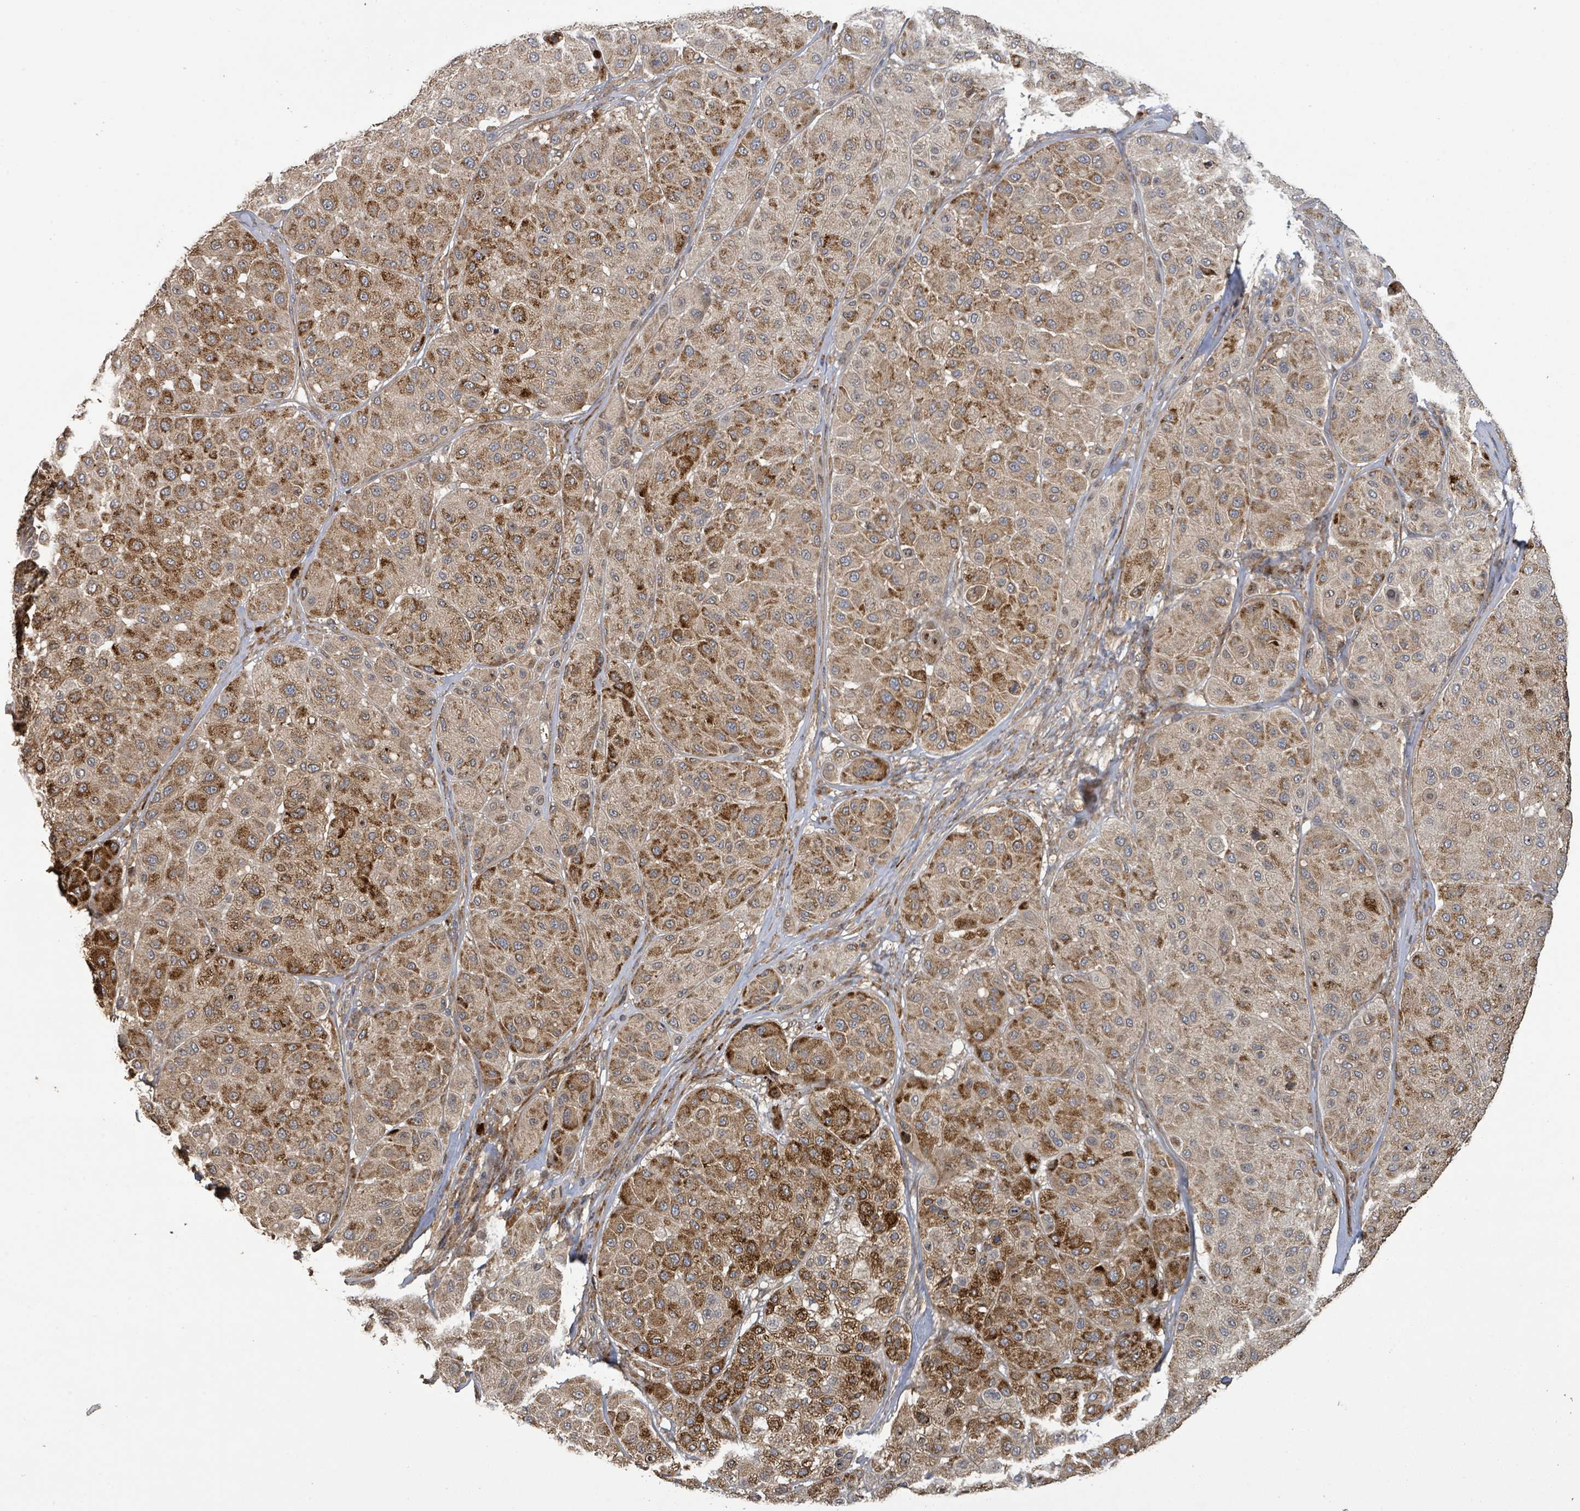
{"staining": {"intensity": "strong", "quantity": ">75%", "location": "cytoplasmic/membranous"}, "tissue": "melanoma", "cell_type": "Tumor cells", "image_type": "cancer", "snomed": [{"axis": "morphology", "description": "Malignant melanoma, Metastatic site"}, {"axis": "topography", "description": "Smooth muscle"}], "caption": "A brown stain highlights strong cytoplasmic/membranous positivity of a protein in human melanoma tumor cells. (DAB IHC with brightfield microscopy, high magnification).", "gene": "STARD4", "patient": {"sex": "male", "age": 41}}